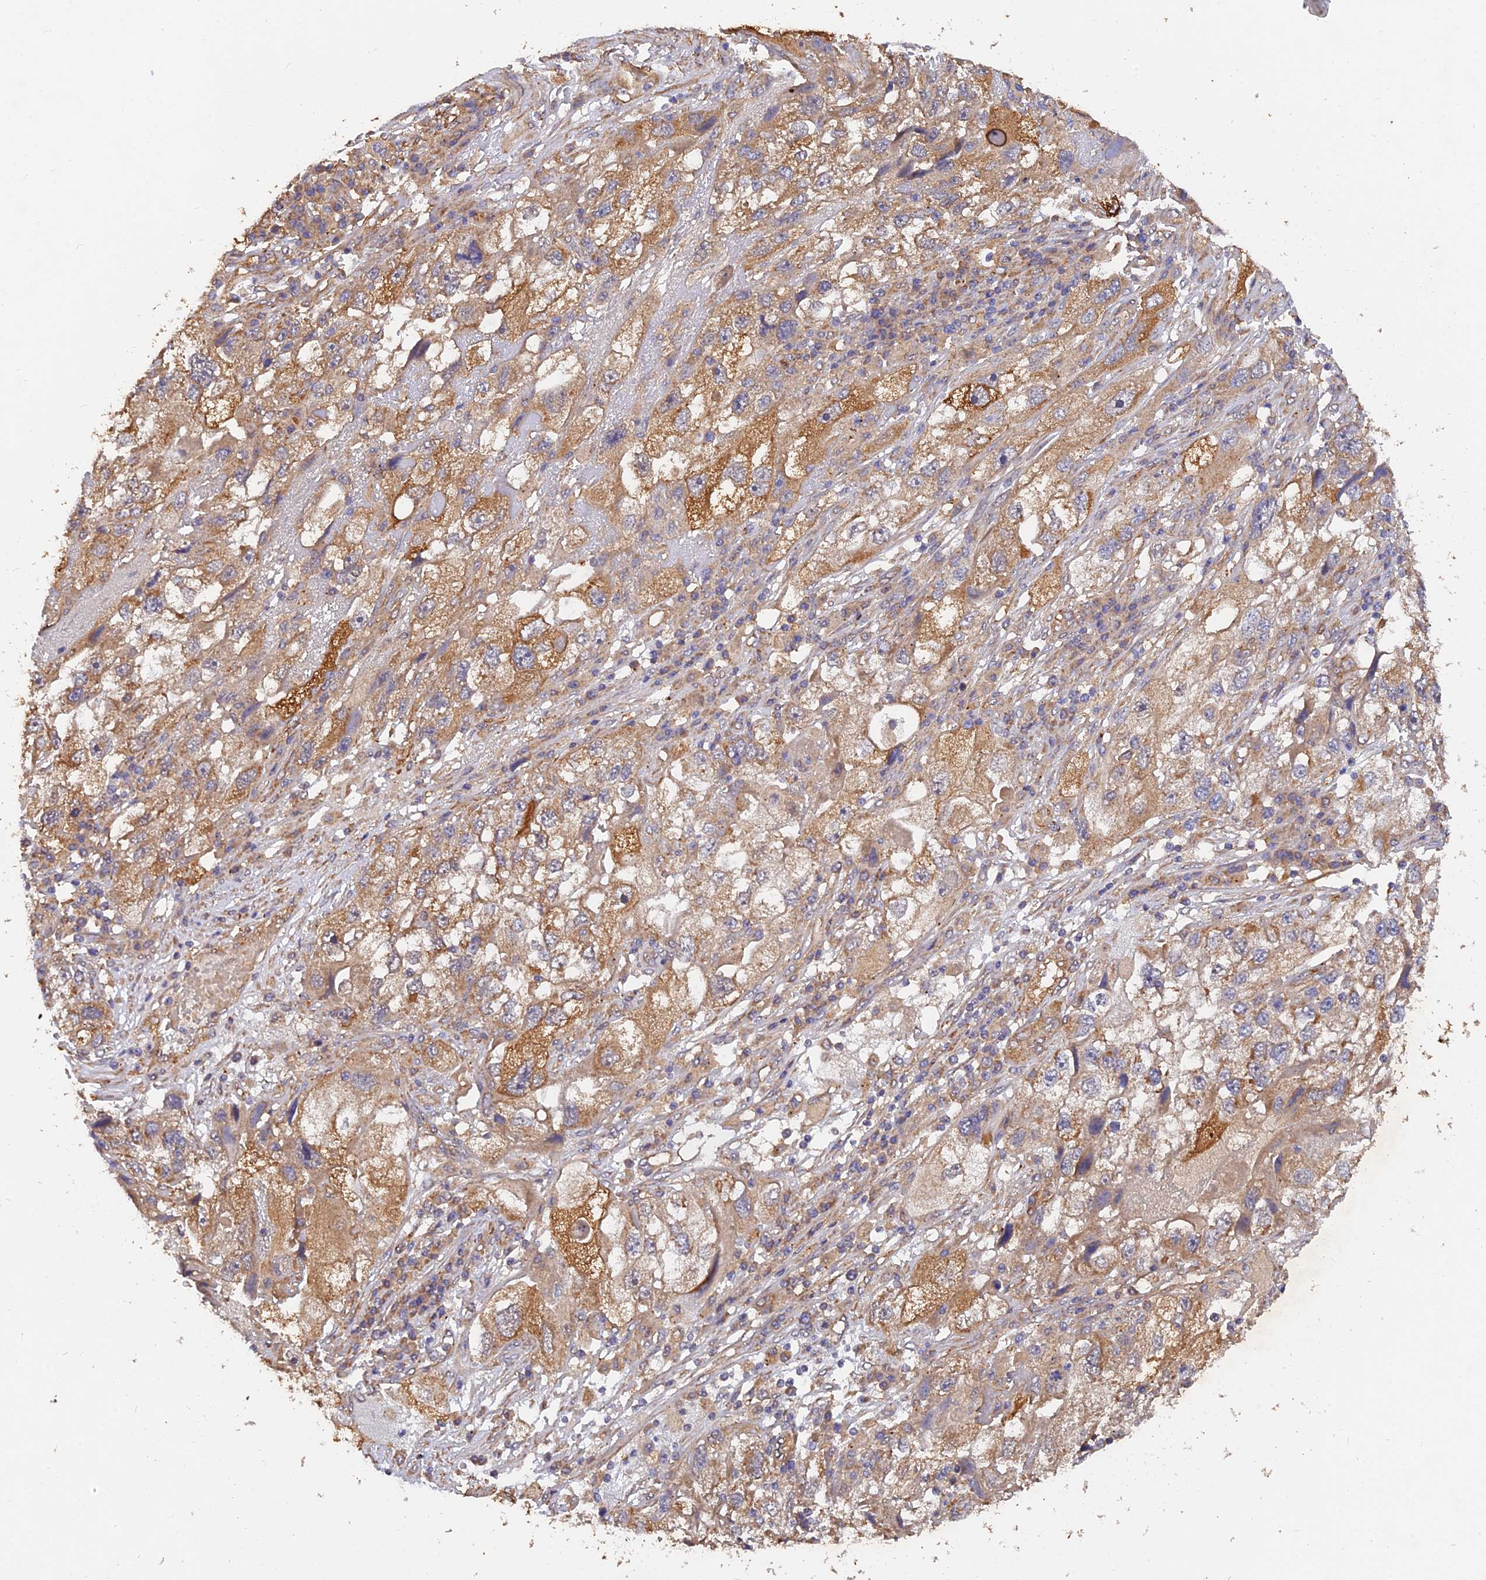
{"staining": {"intensity": "moderate", "quantity": ">75%", "location": "cytoplasmic/membranous"}, "tissue": "endometrial cancer", "cell_type": "Tumor cells", "image_type": "cancer", "snomed": [{"axis": "morphology", "description": "Adenocarcinoma, NOS"}, {"axis": "topography", "description": "Endometrium"}], "caption": "Immunohistochemistry (IHC) staining of endometrial cancer, which shows medium levels of moderate cytoplasmic/membranous staining in about >75% of tumor cells indicating moderate cytoplasmic/membranous protein expression. The staining was performed using DAB (3,3'-diaminobenzidine) (brown) for protein detection and nuclei were counterstained in hematoxylin (blue).", "gene": "SLC38A11", "patient": {"sex": "female", "age": 49}}